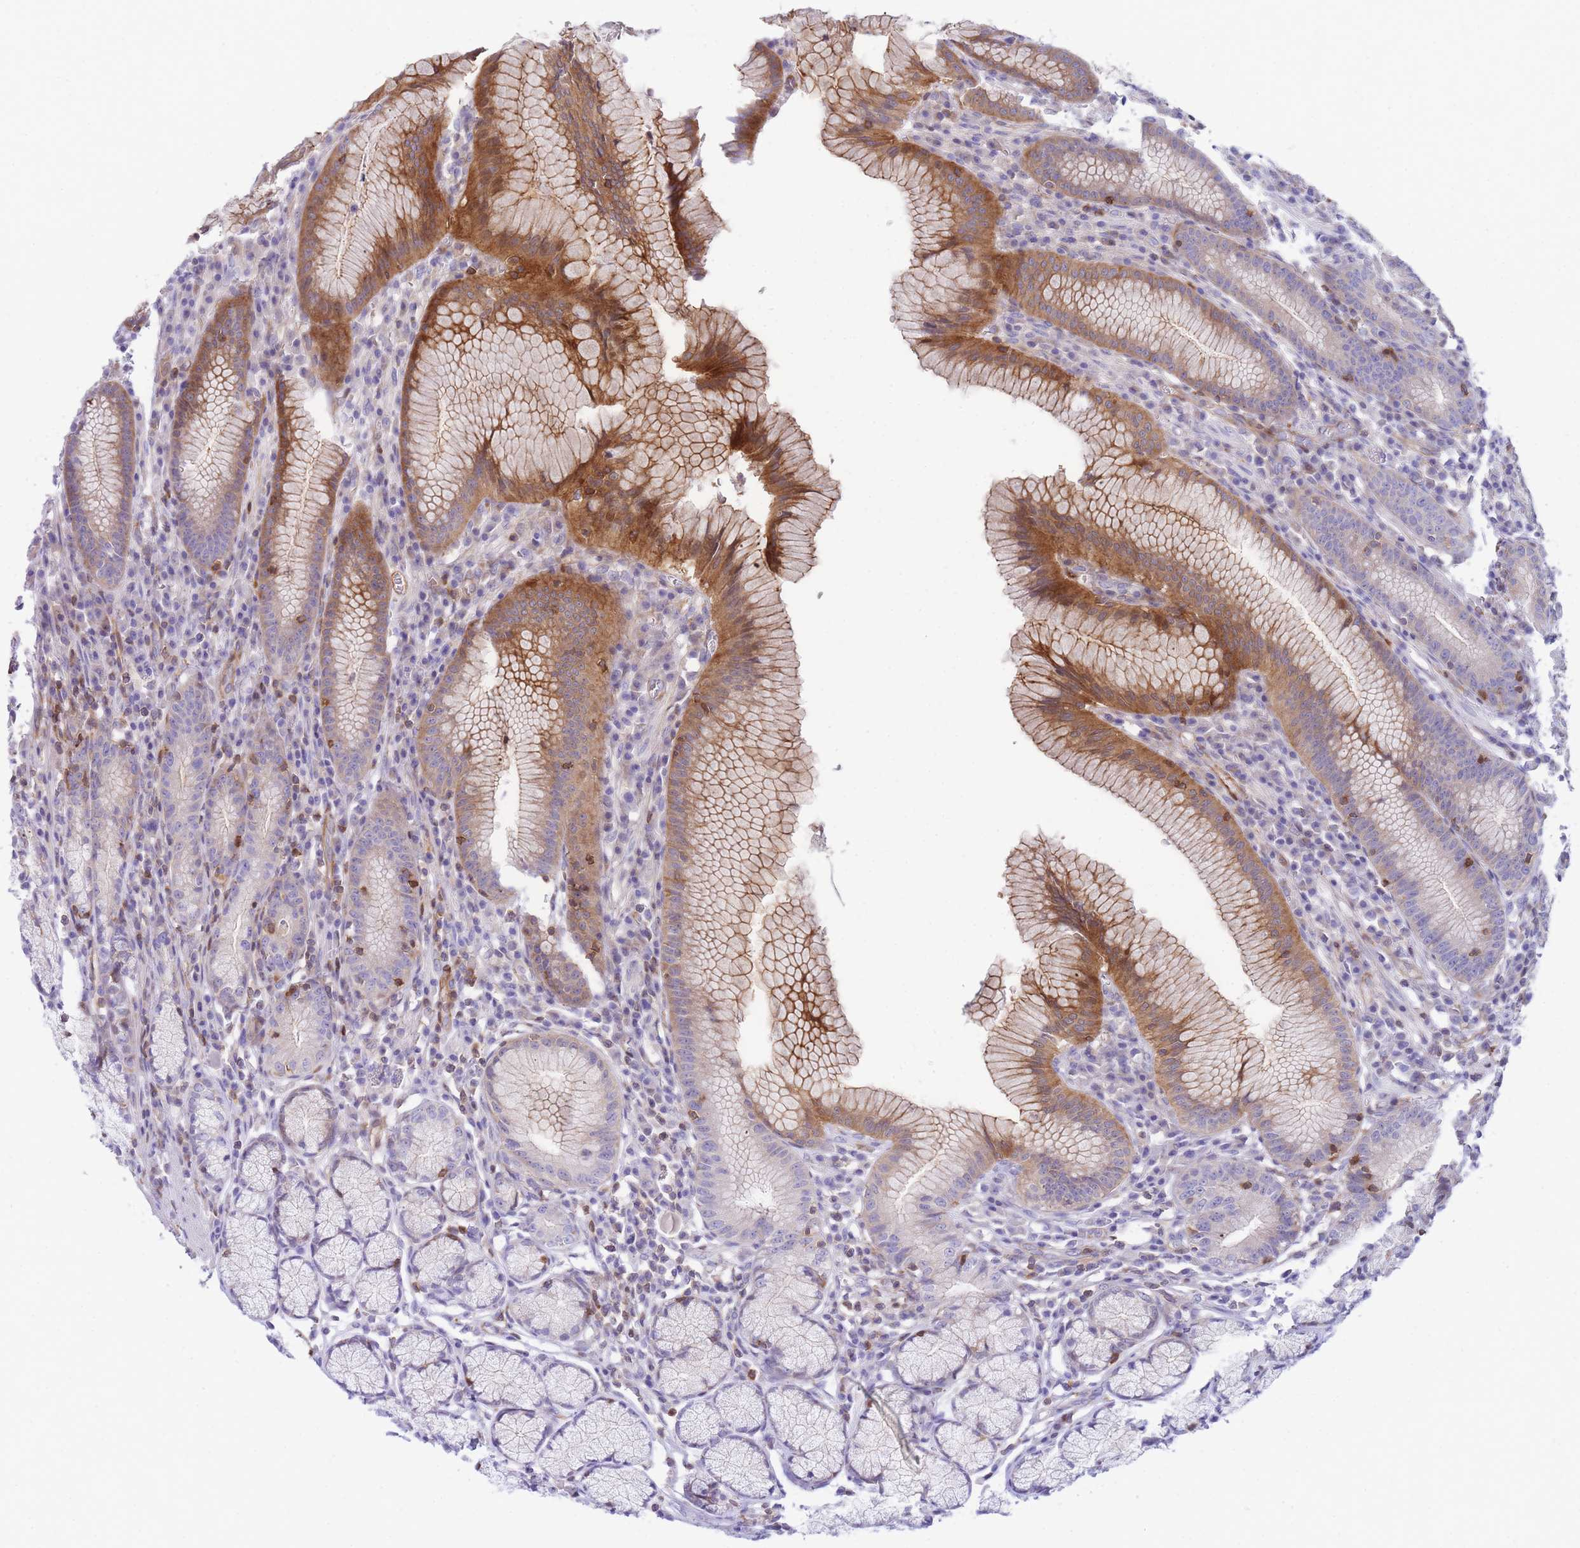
{"staining": {"intensity": "strong", "quantity": "25%-75%", "location": "cytoplasmic/membranous"}, "tissue": "stomach", "cell_type": "Glandular cells", "image_type": "normal", "snomed": [{"axis": "morphology", "description": "Normal tissue, NOS"}, {"axis": "topography", "description": "Stomach"}], "caption": "Immunohistochemical staining of benign human stomach displays 25%-75% levels of strong cytoplasmic/membranous protein positivity in about 25%-75% of glandular cells. The protein of interest is stained brown, and the nuclei are stained in blue (DAB IHC with brightfield microscopy, high magnification).", "gene": "FBN3", "patient": {"sex": "male", "age": 55}}